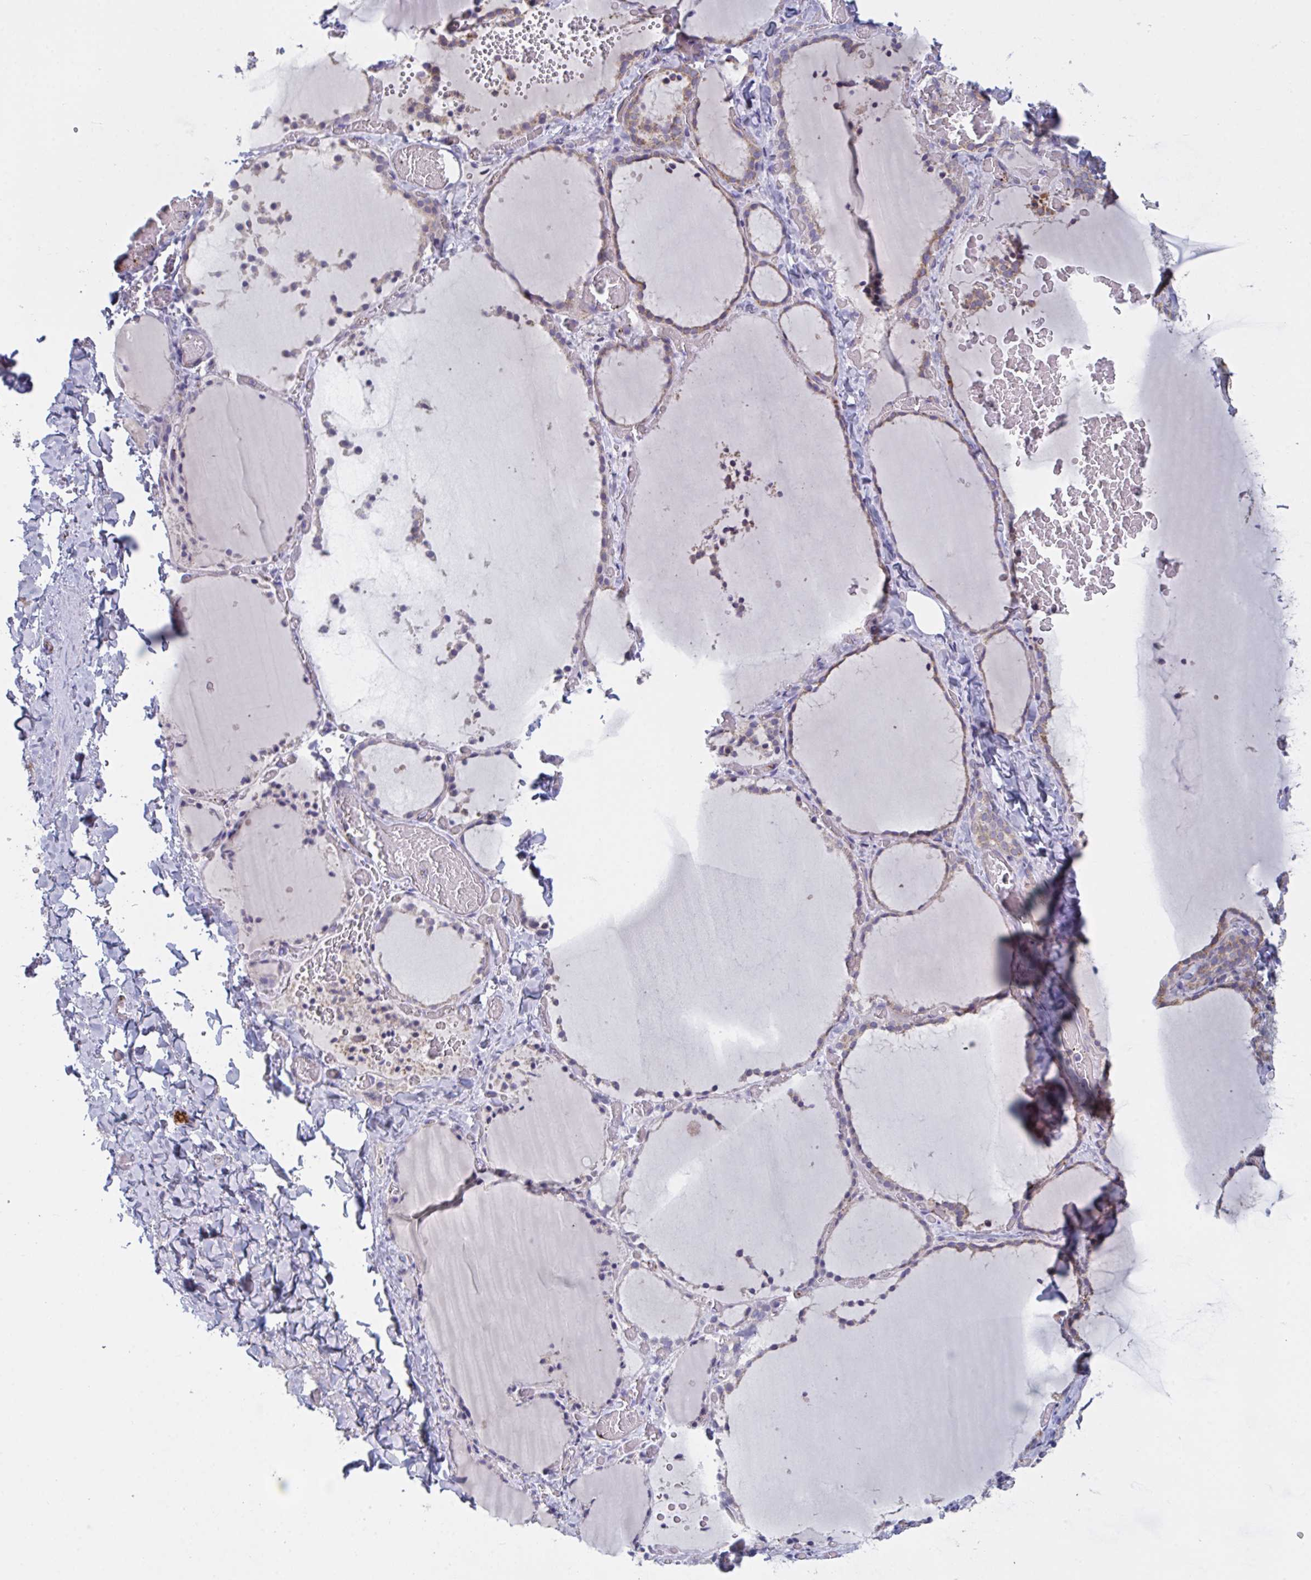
{"staining": {"intensity": "weak", "quantity": "25%-75%", "location": "cytoplasmic/membranous"}, "tissue": "thyroid gland", "cell_type": "Glandular cells", "image_type": "normal", "snomed": [{"axis": "morphology", "description": "Normal tissue, NOS"}, {"axis": "topography", "description": "Thyroid gland"}], "caption": "This histopathology image shows immunohistochemistry staining of unremarkable human thyroid gland, with low weak cytoplasmic/membranous positivity in about 25%-75% of glandular cells.", "gene": "MRPS2", "patient": {"sex": "female", "age": 22}}